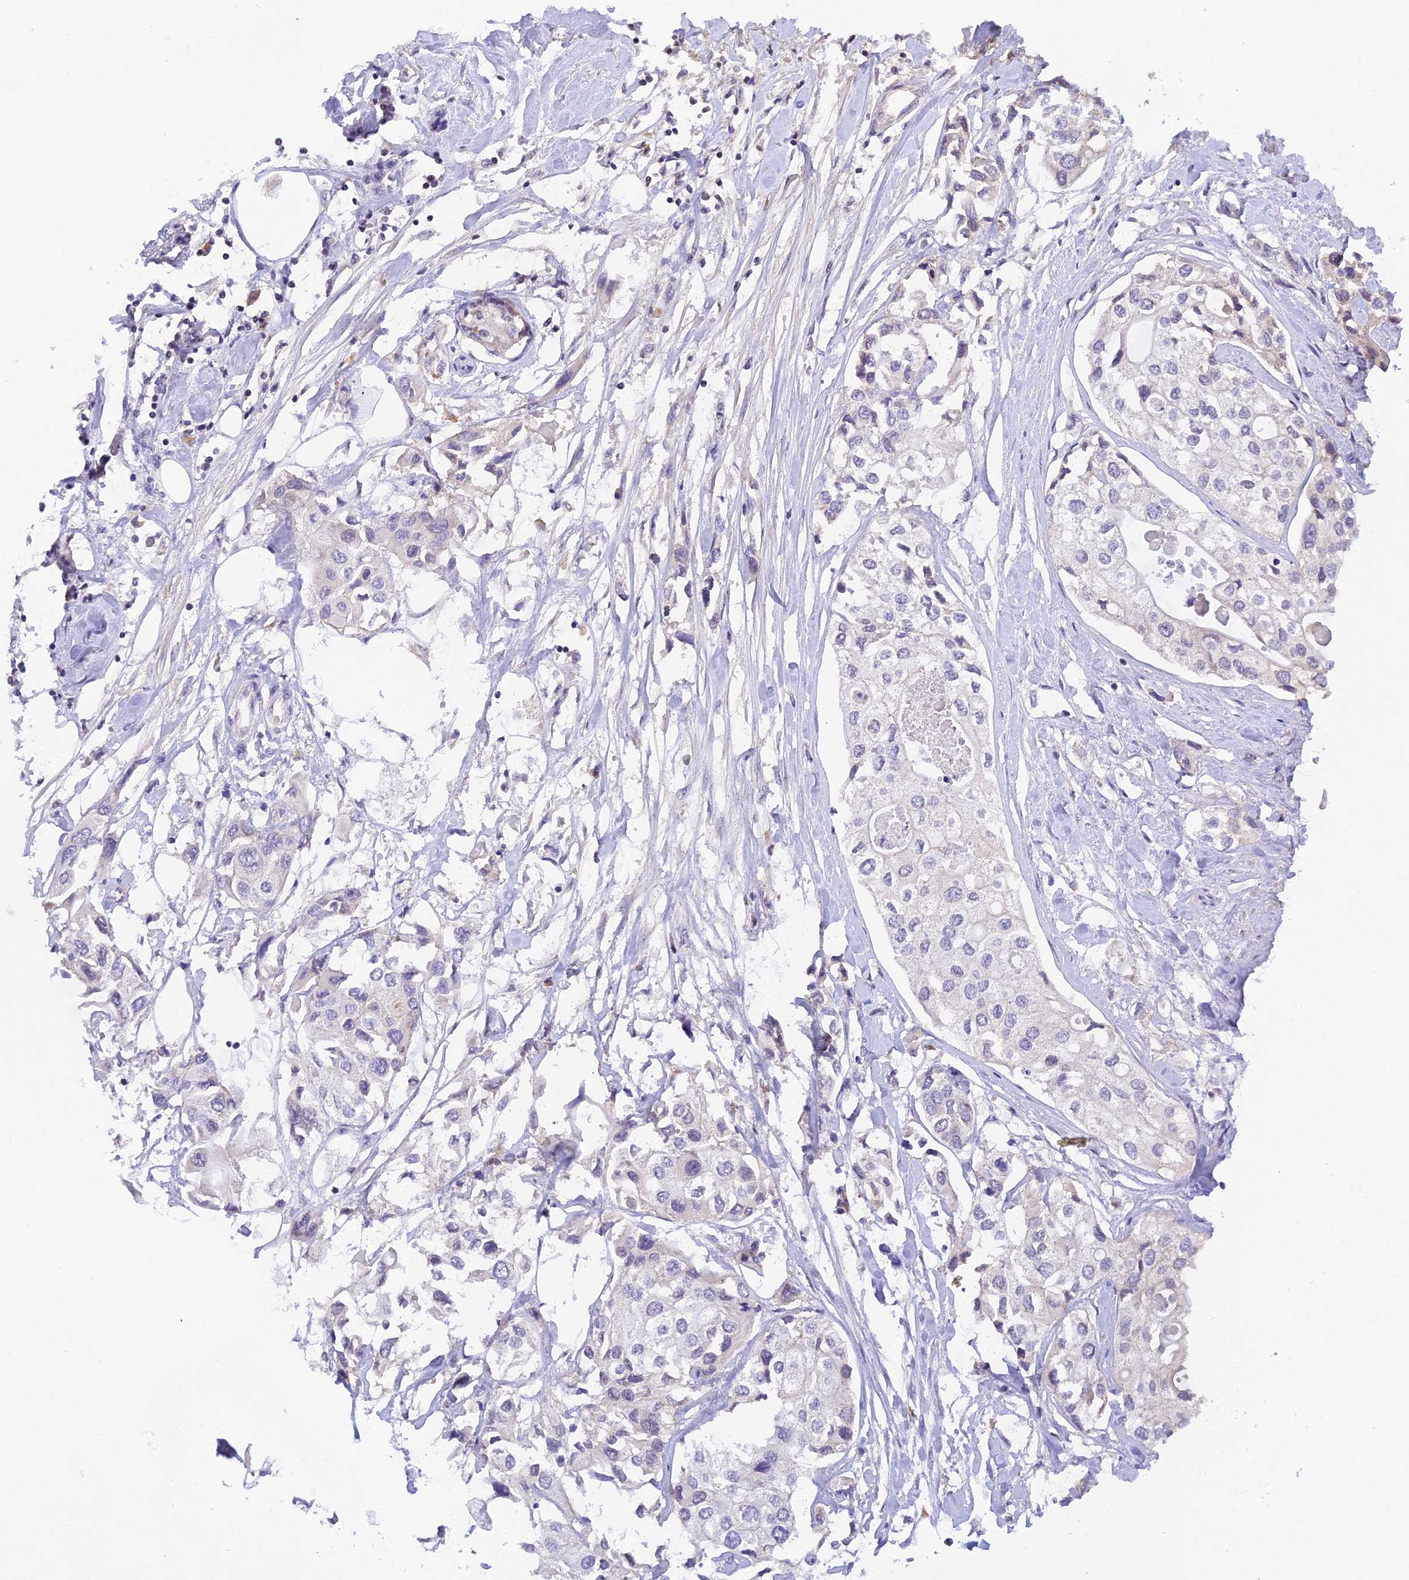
{"staining": {"intensity": "negative", "quantity": "none", "location": "none"}, "tissue": "urothelial cancer", "cell_type": "Tumor cells", "image_type": "cancer", "snomed": [{"axis": "morphology", "description": "Urothelial carcinoma, High grade"}, {"axis": "topography", "description": "Urinary bladder"}], "caption": "Immunohistochemical staining of human urothelial cancer reveals no significant expression in tumor cells. (DAB IHC with hematoxylin counter stain).", "gene": "THAP11", "patient": {"sex": "male", "age": 64}}